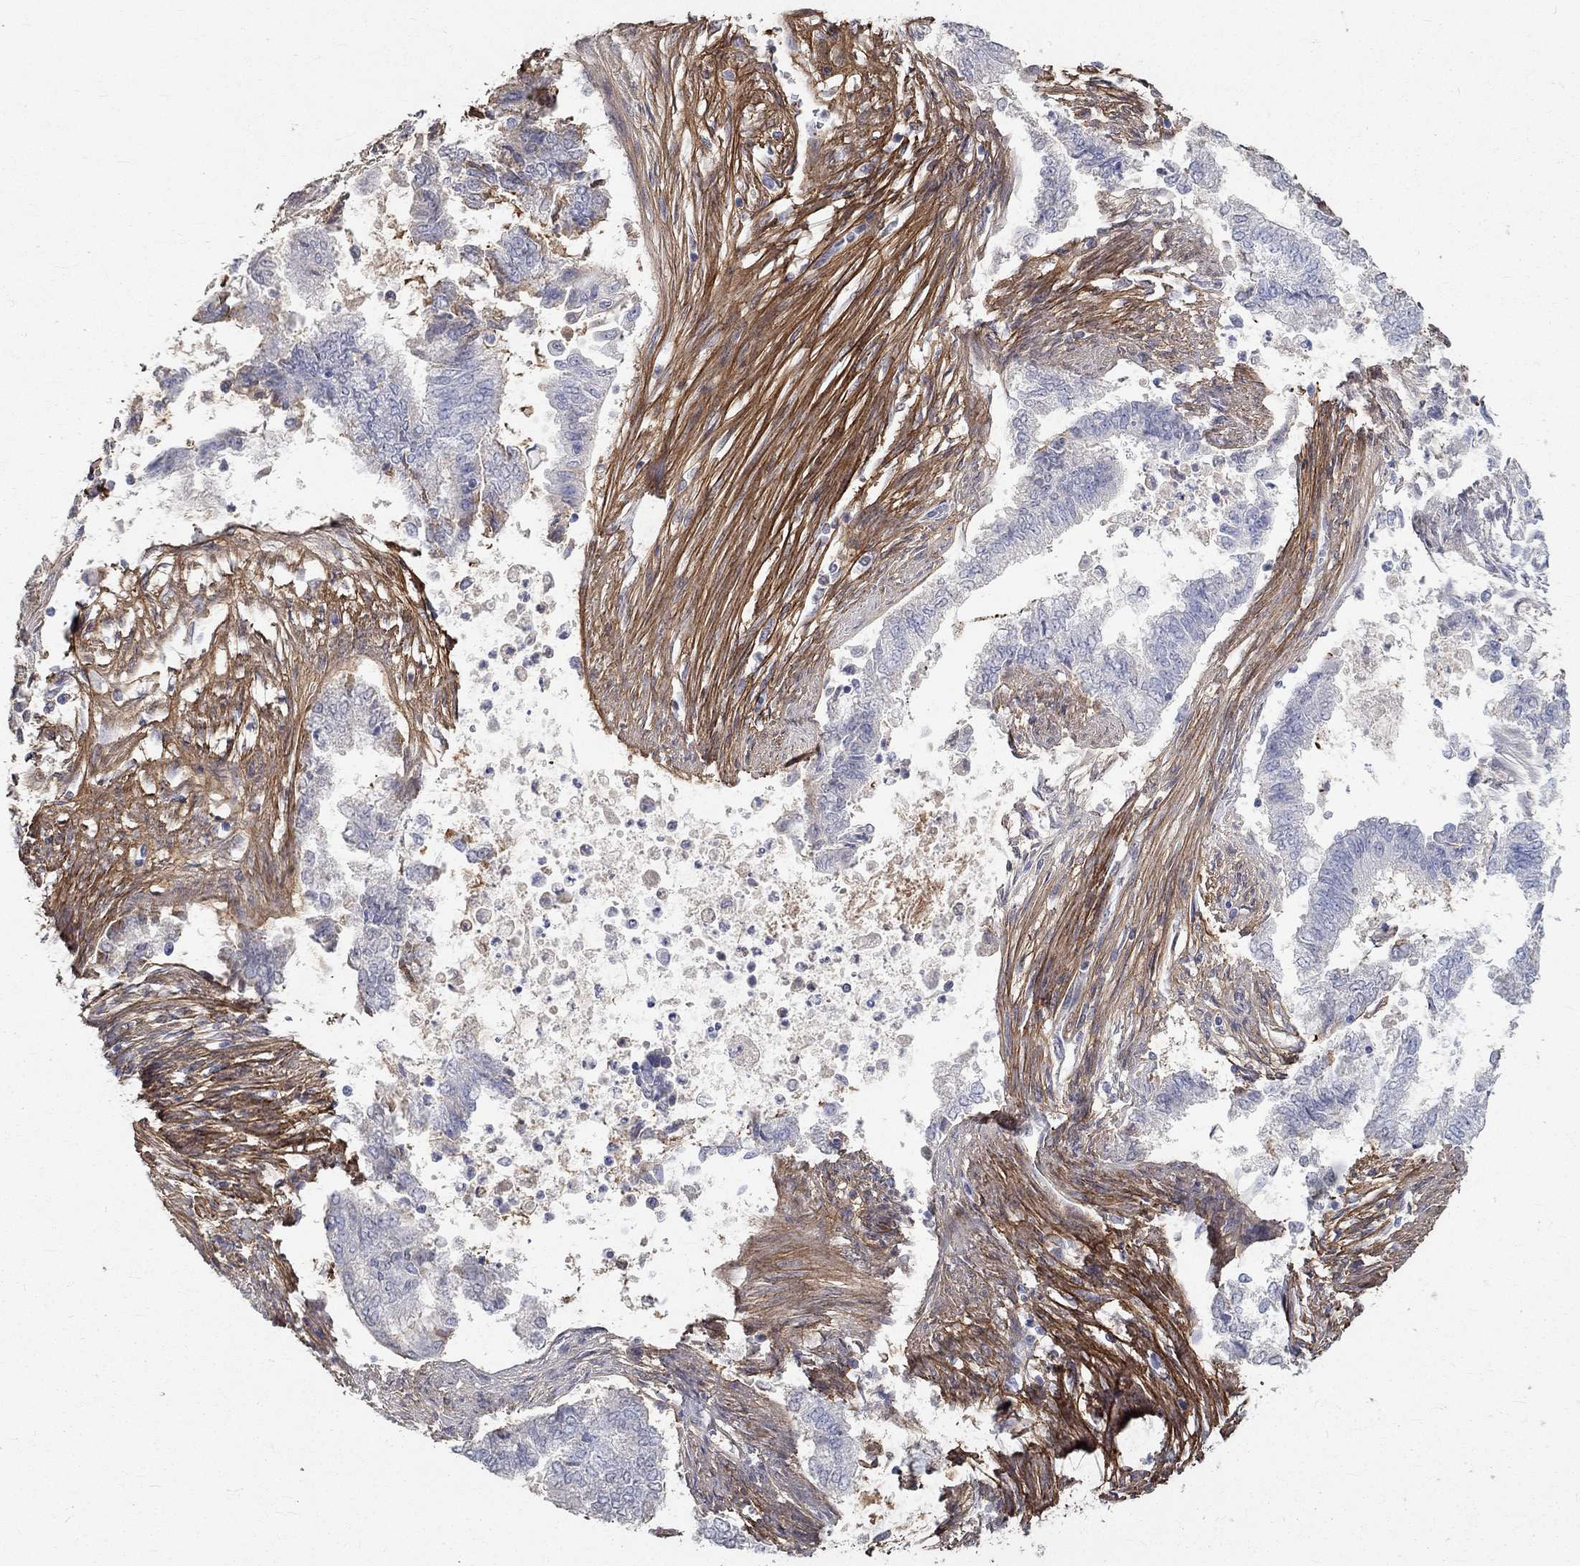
{"staining": {"intensity": "weak", "quantity": "<25%", "location": "cytoplasmic/membranous"}, "tissue": "endometrial cancer", "cell_type": "Tumor cells", "image_type": "cancer", "snomed": [{"axis": "morphology", "description": "Adenocarcinoma, NOS"}, {"axis": "topography", "description": "Endometrium"}], "caption": "Tumor cells show no significant staining in adenocarcinoma (endometrial). (DAB IHC with hematoxylin counter stain).", "gene": "FGF2", "patient": {"sex": "female", "age": 65}}